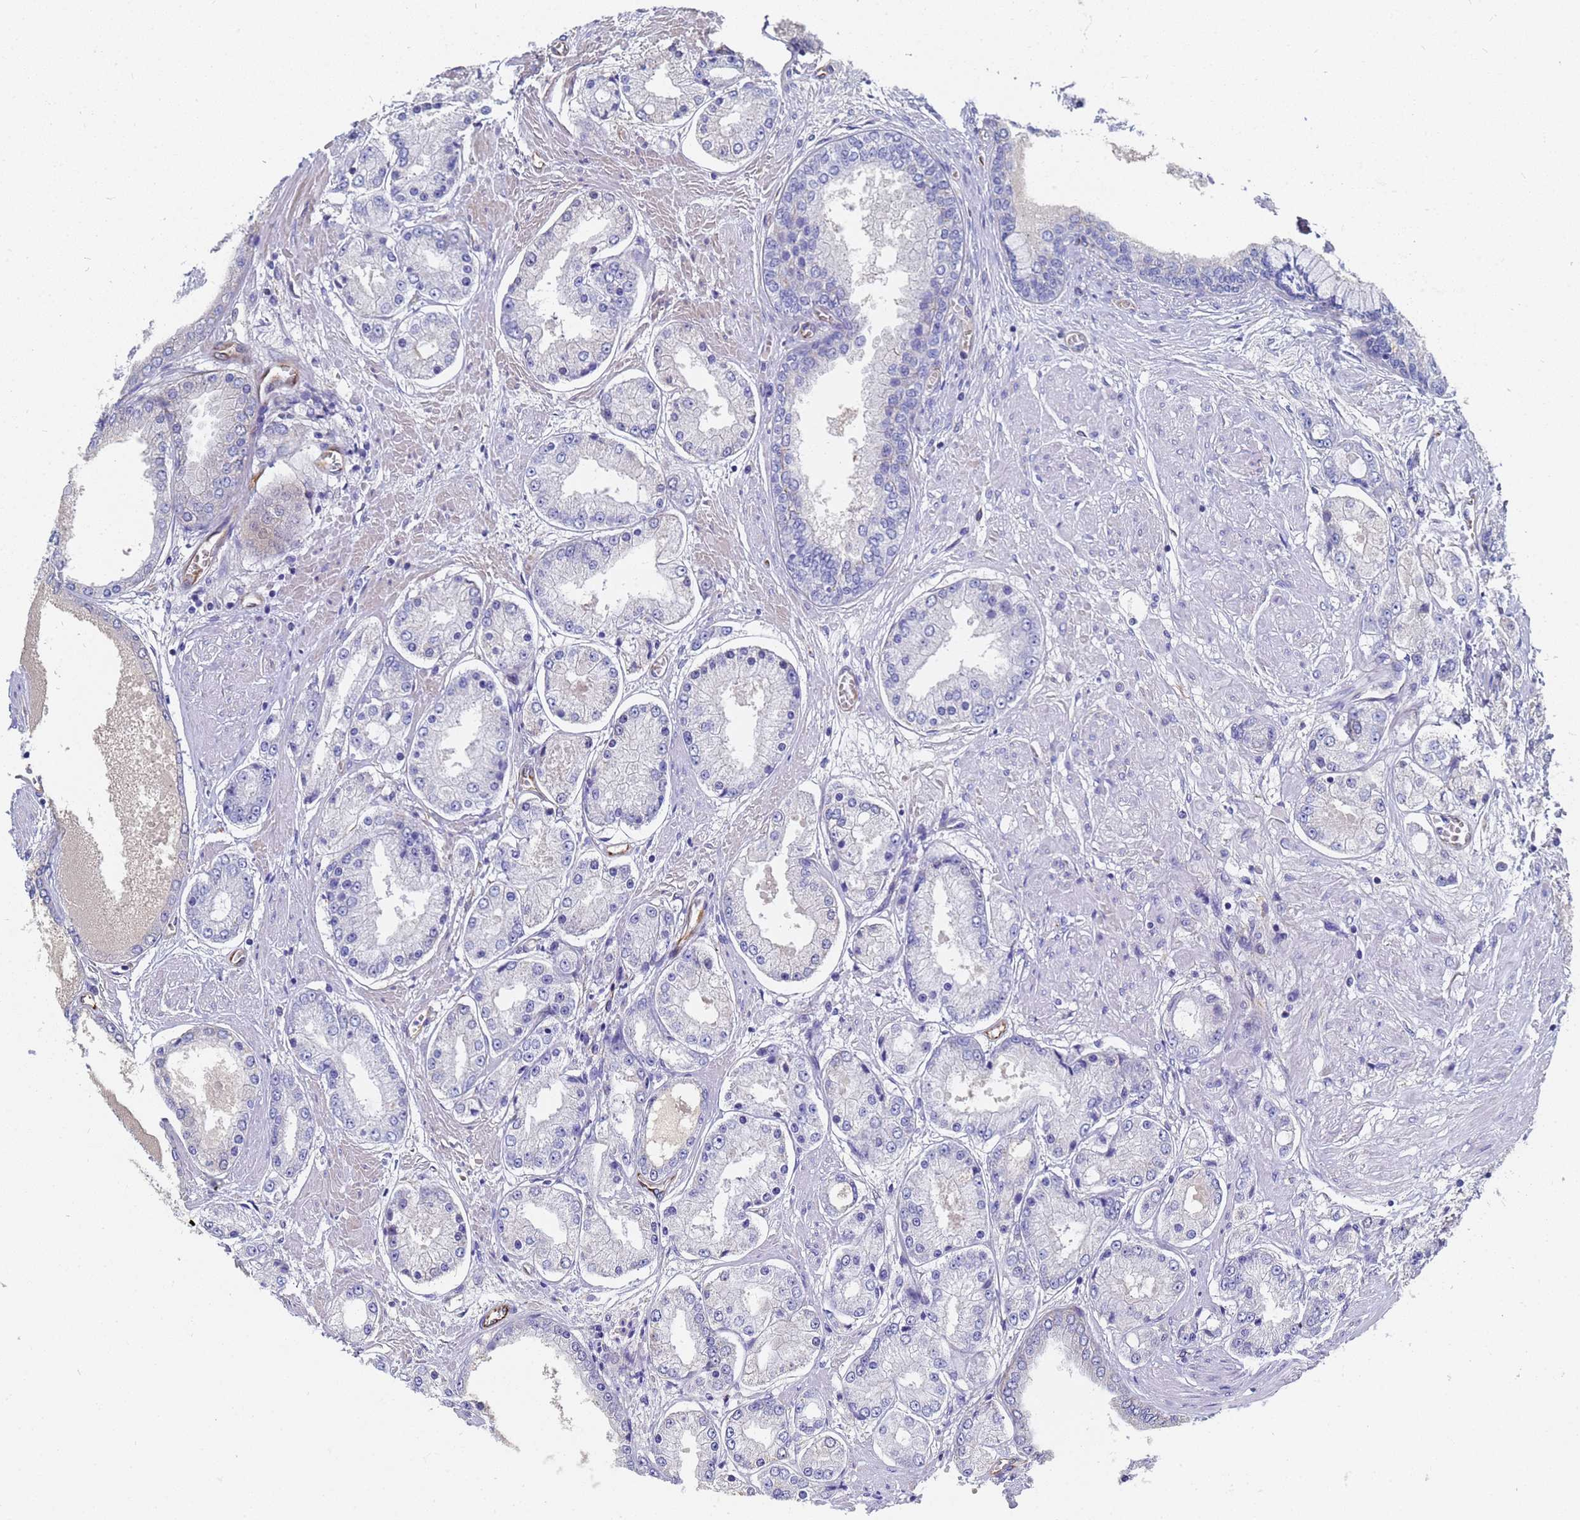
{"staining": {"intensity": "negative", "quantity": "none", "location": "none"}, "tissue": "prostate cancer", "cell_type": "Tumor cells", "image_type": "cancer", "snomed": [{"axis": "morphology", "description": "Adenocarcinoma, High grade"}, {"axis": "topography", "description": "Prostate"}], "caption": "There is no significant expression in tumor cells of prostate cancer. (IHC, brightfield microscopy, high magnification).", "gene": "SYT13", "patient": {"sex": "male", "age": 59}}